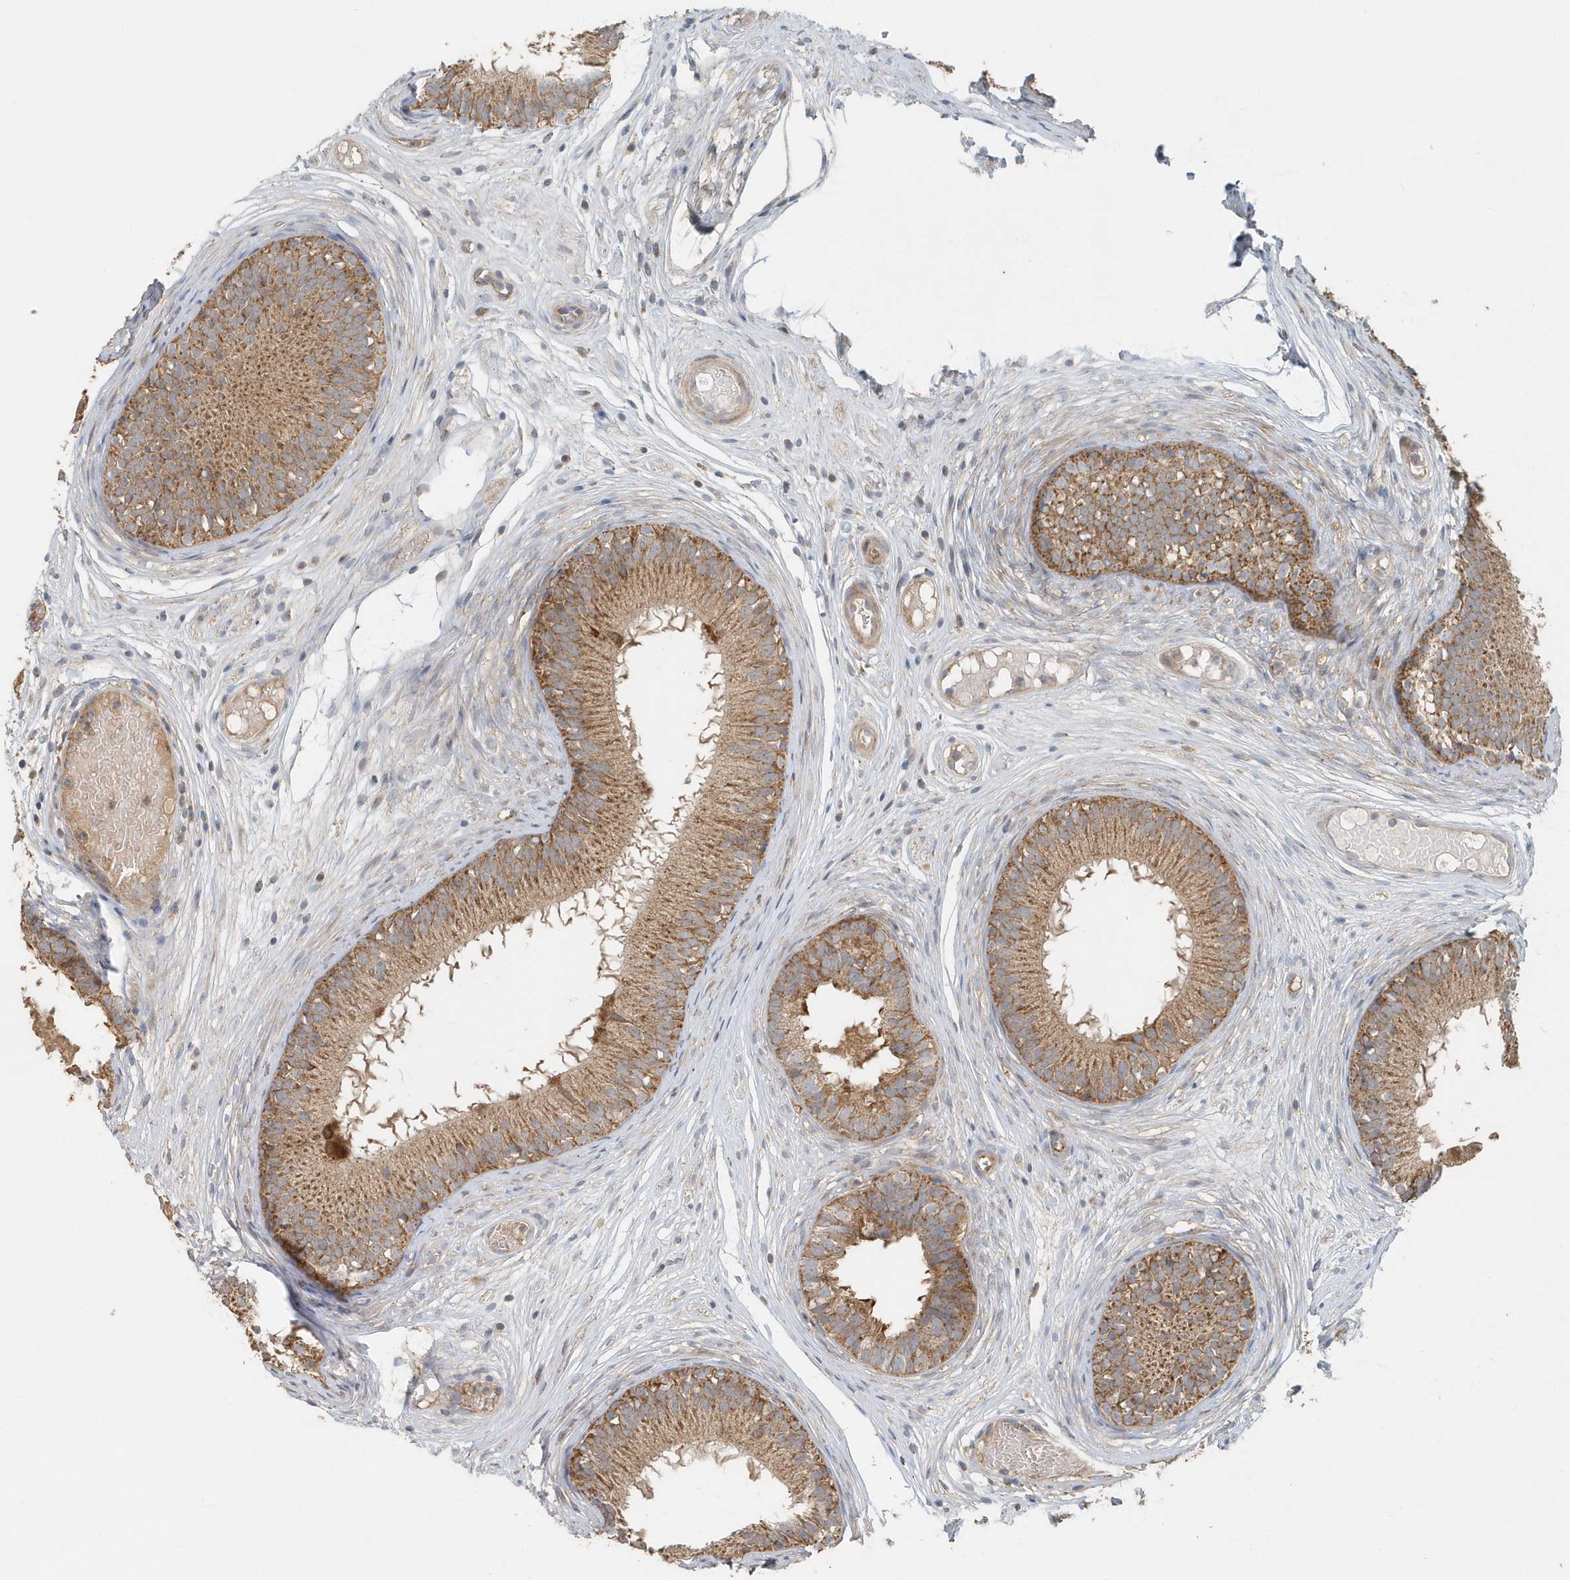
{"staining": {"intensity": "moderate", "quantity": ">75%", "location": "cytoplasmic/membranous"}, "tissue": "epididymis", "cell_type": "Glandular cells", "image_type": "normal", "snomed": [{"axis": "morphology", "description": "Normal tissue, NOS"}, {"axis": "morphology", "description": "Atrophy, NOS"}, {"axis": "topography", "description": "Testis"}, {"axis": "topography", "description": "Epididymis"}], "caption": "A brown stain highlights moderate cytoplasmic/membranous staining of a protein in glandular cells of unremarkable human epididymis.", "gene": "MMUT", "patient": {"sex": "male", "age": 18}}